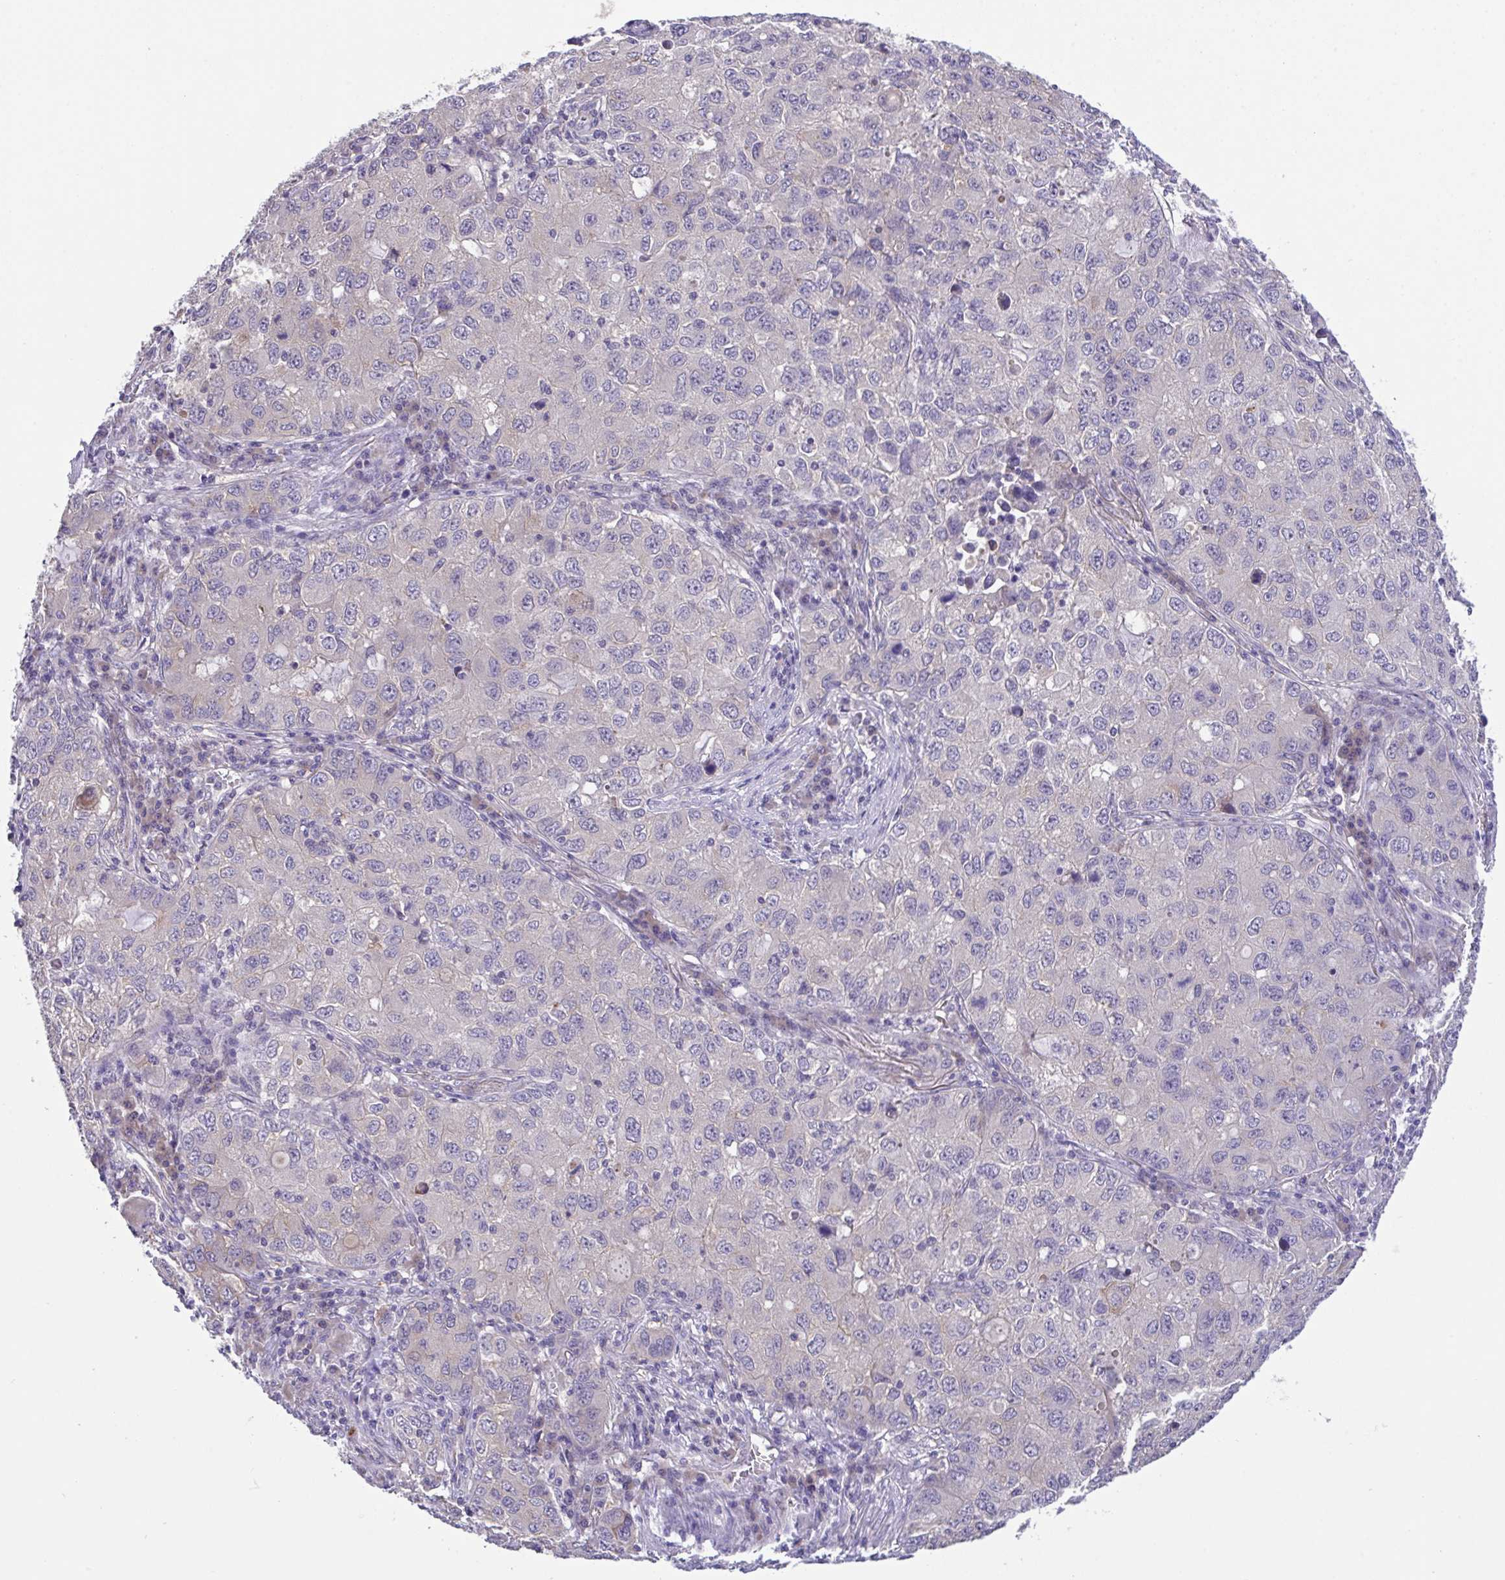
{"staining": {"intensity": "negative", "quantity": "none", "location": "none"}, "tissue": "lung cancer", "cell_type": "Tumor cells", "image_type": "cancer", "snomed": [{"axis": "morphology", "description": "Normal morphology"}, {"axis": "morphology", "description": "Adenocarcinoma, NOS"}, {"axis": "topography", "description": "Lymph node"}, {"axis": "topography", "description": "Lung"}], "caption": "Lung cancer (adenocarcinoma) was stained to show a protein in brown. There is no significant positivity in tumor cells.", "gene": "RHOXF1", "patient": {"sex": "female", "age": 51}}